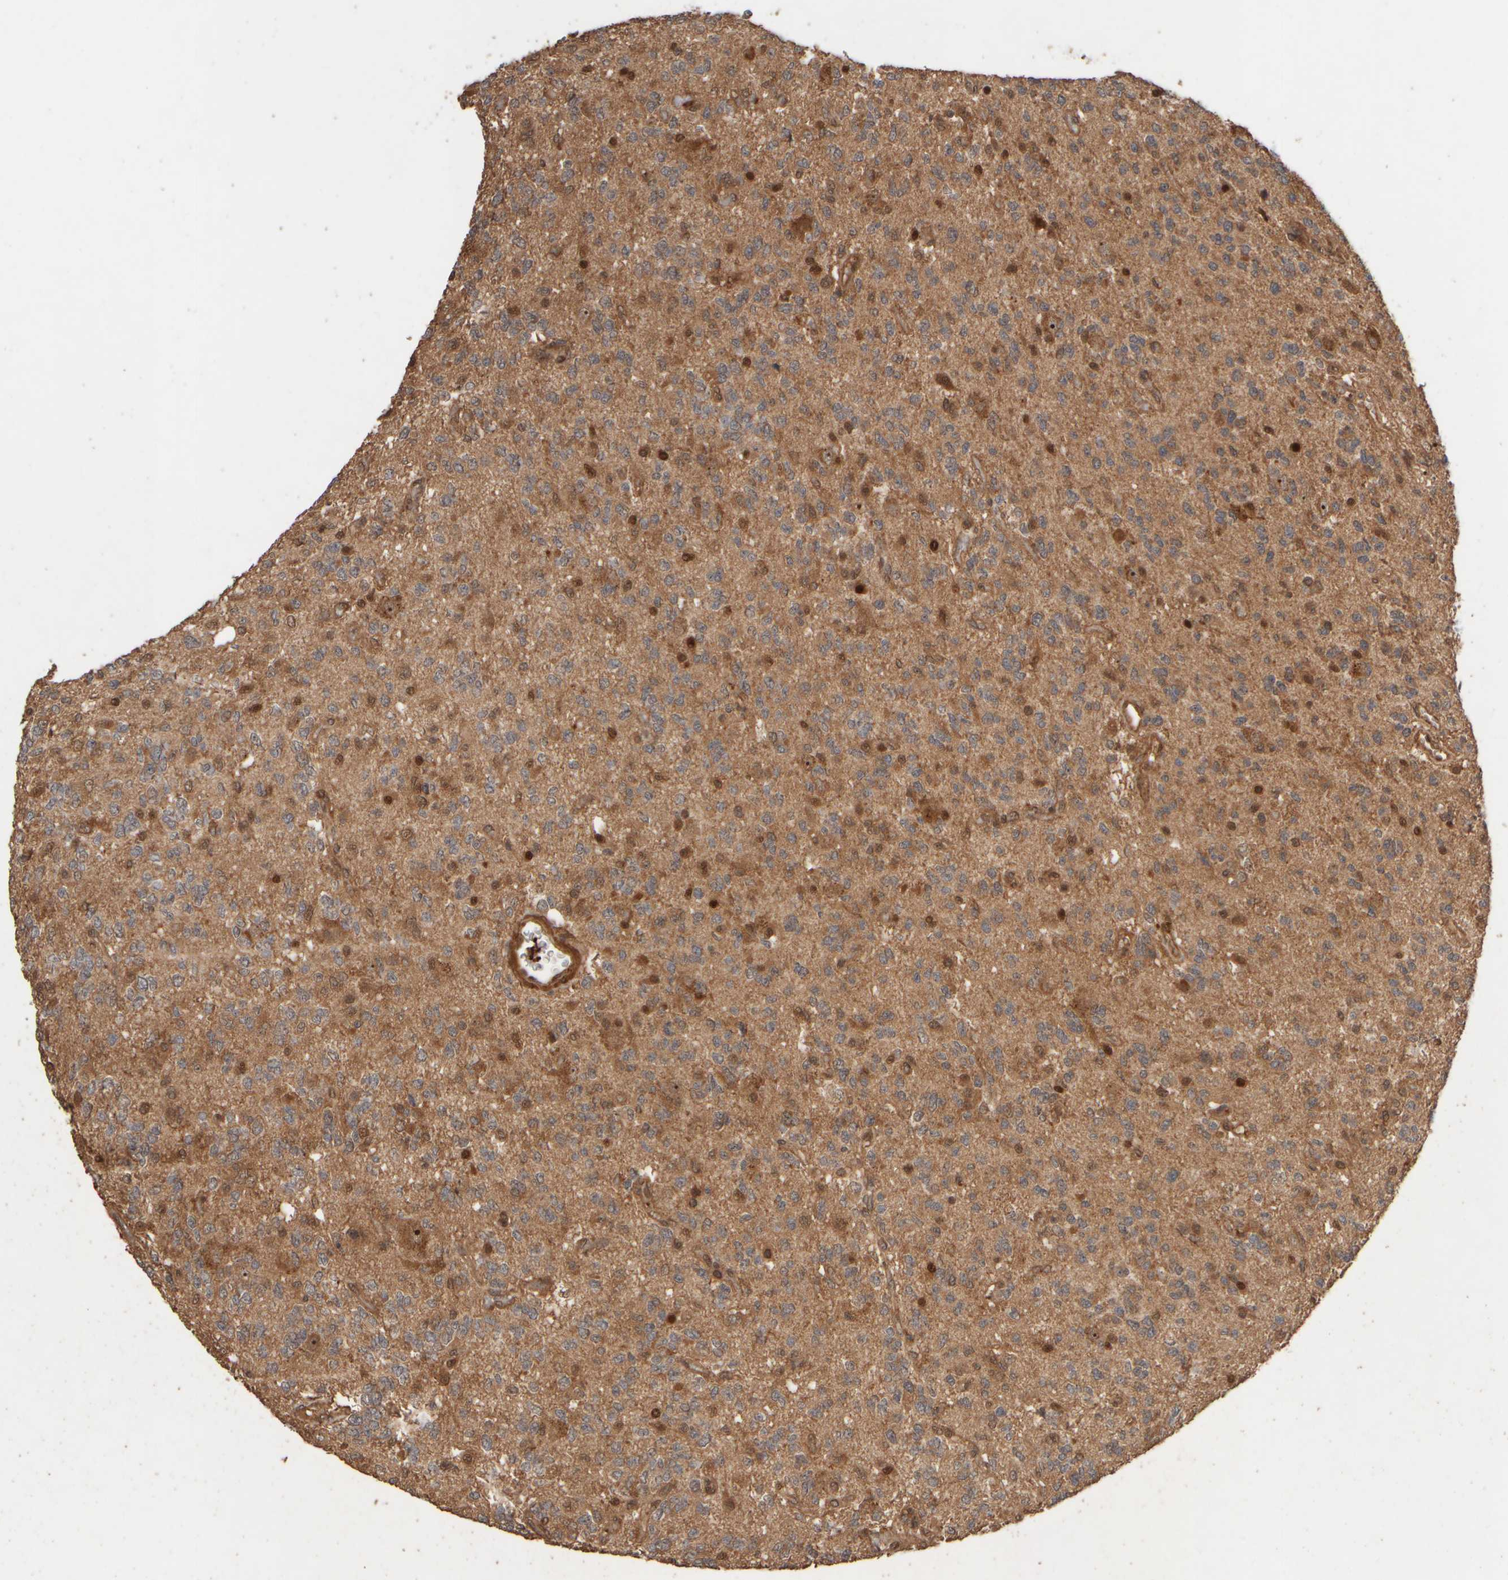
{"staining": {"intensity": "moderate", "quantity": ">75%", "location": "cytoplasmic/membranous,nuclear"}, "tissue": "glioma", "cell_type": "Tumor cells", "image_type": "cancer", "snomed": [{"axis": "morphology", "description": "Glioma, malignant, Low grade"}, {"axis": "topography", "description": "Brain"}], "caption": "Glioma stained with immunohistochemistry demonstrates moderate cytoplasmic/membranous and nuclear positivity in about >75% of tumor cells.", "gene": "SPHK1", "patient": {"sex": "male", "age": 38}}